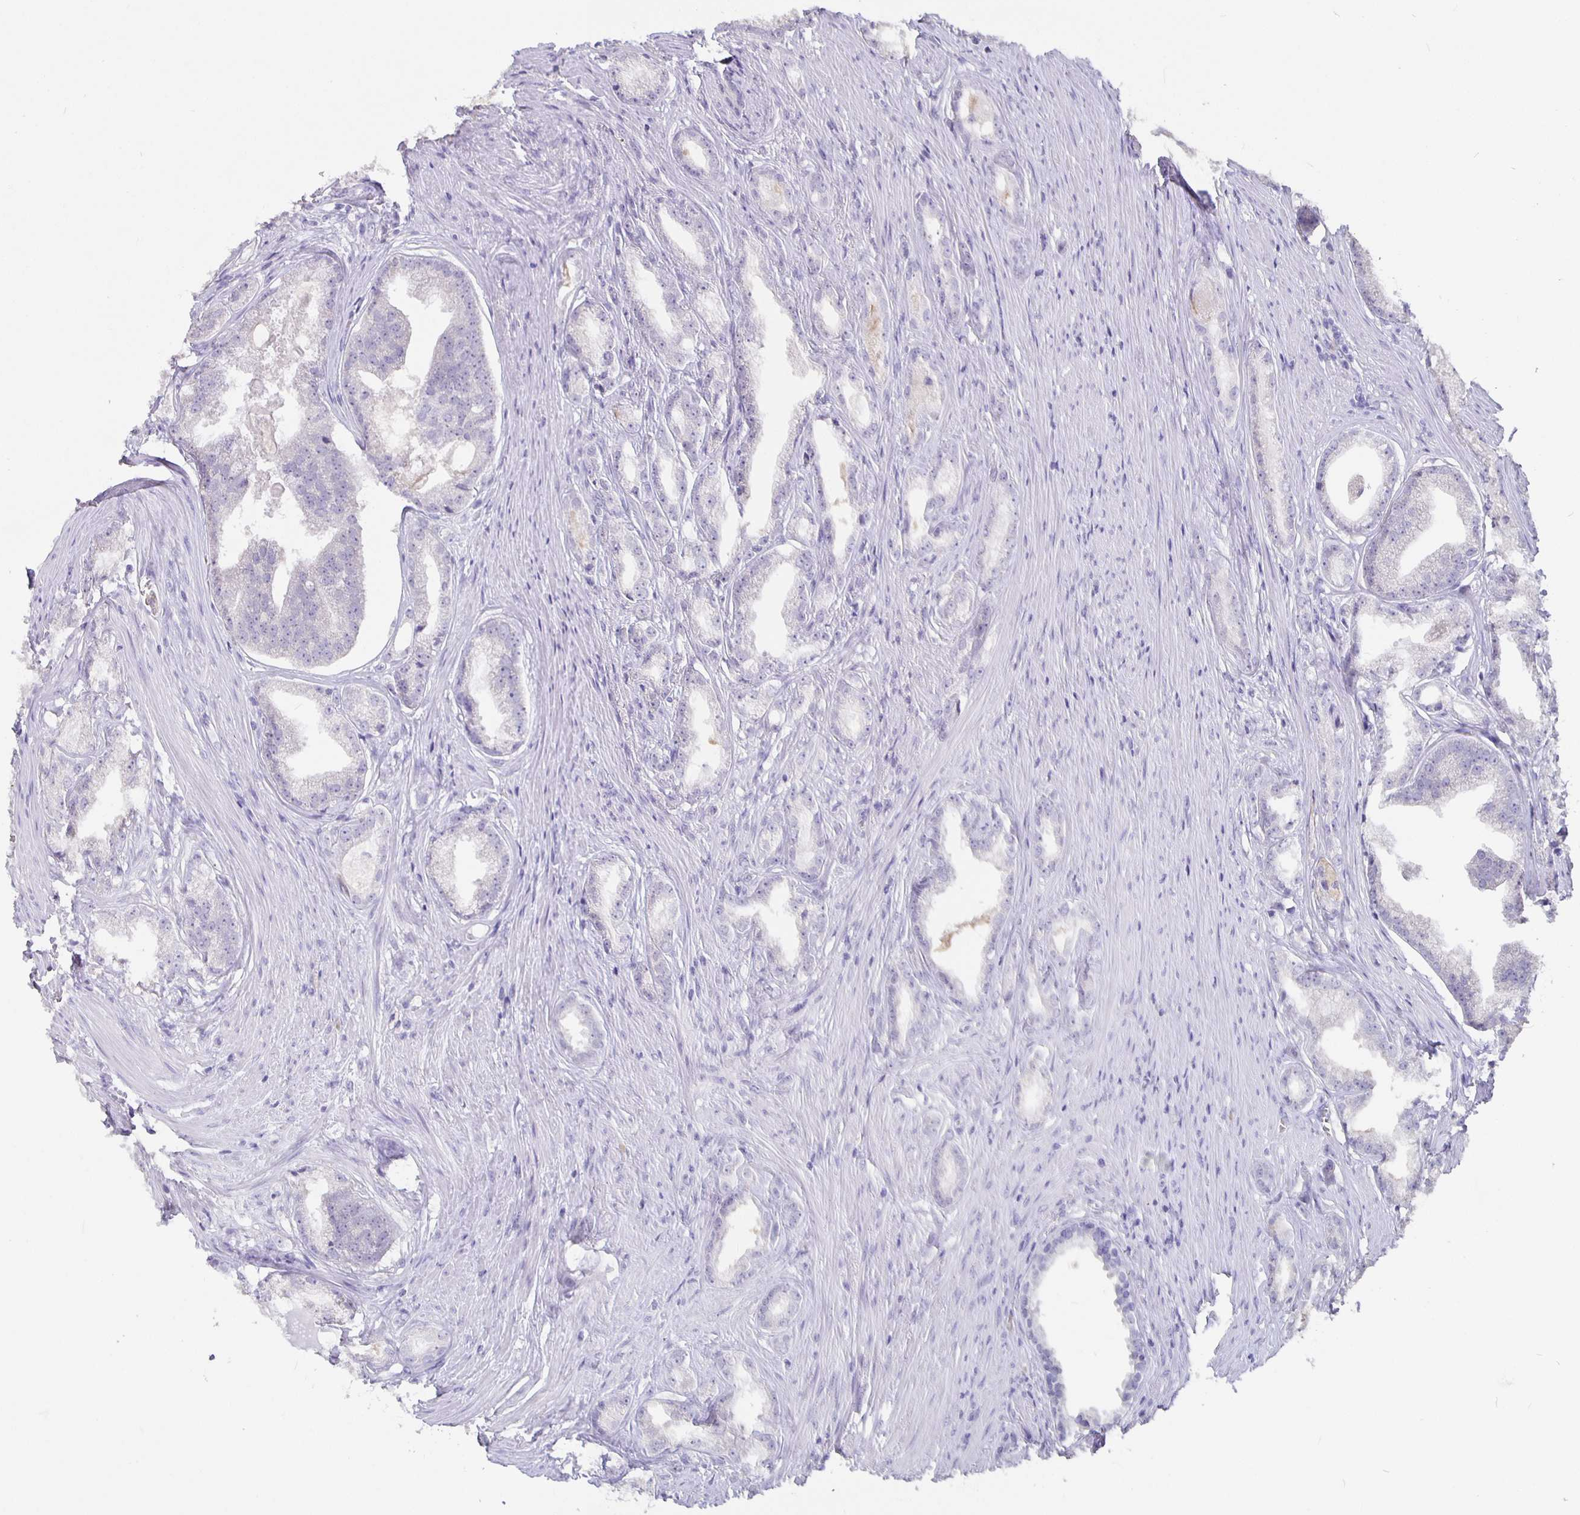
{"staining": {"intensity": "negative", "quantity": "none", "location": "none"}, "tissue": "prostate cancer", "cell_type": "Tumor cells", "image_type": "cancer", "snomed": [{"axis": "morphology", "description": "Adenocarcinoma, Low grade"}, {"axis": "topography", "description": "Prostate"}], "caption": "Immunohistochemistry micrograph of prostate cancer (adenocarcinoma (low-grade)) stained for a protein (brown), which exhibits no expression in tumor cells.", "gene": "GPX4", "patient": {"sex": "male", "age": 65}}